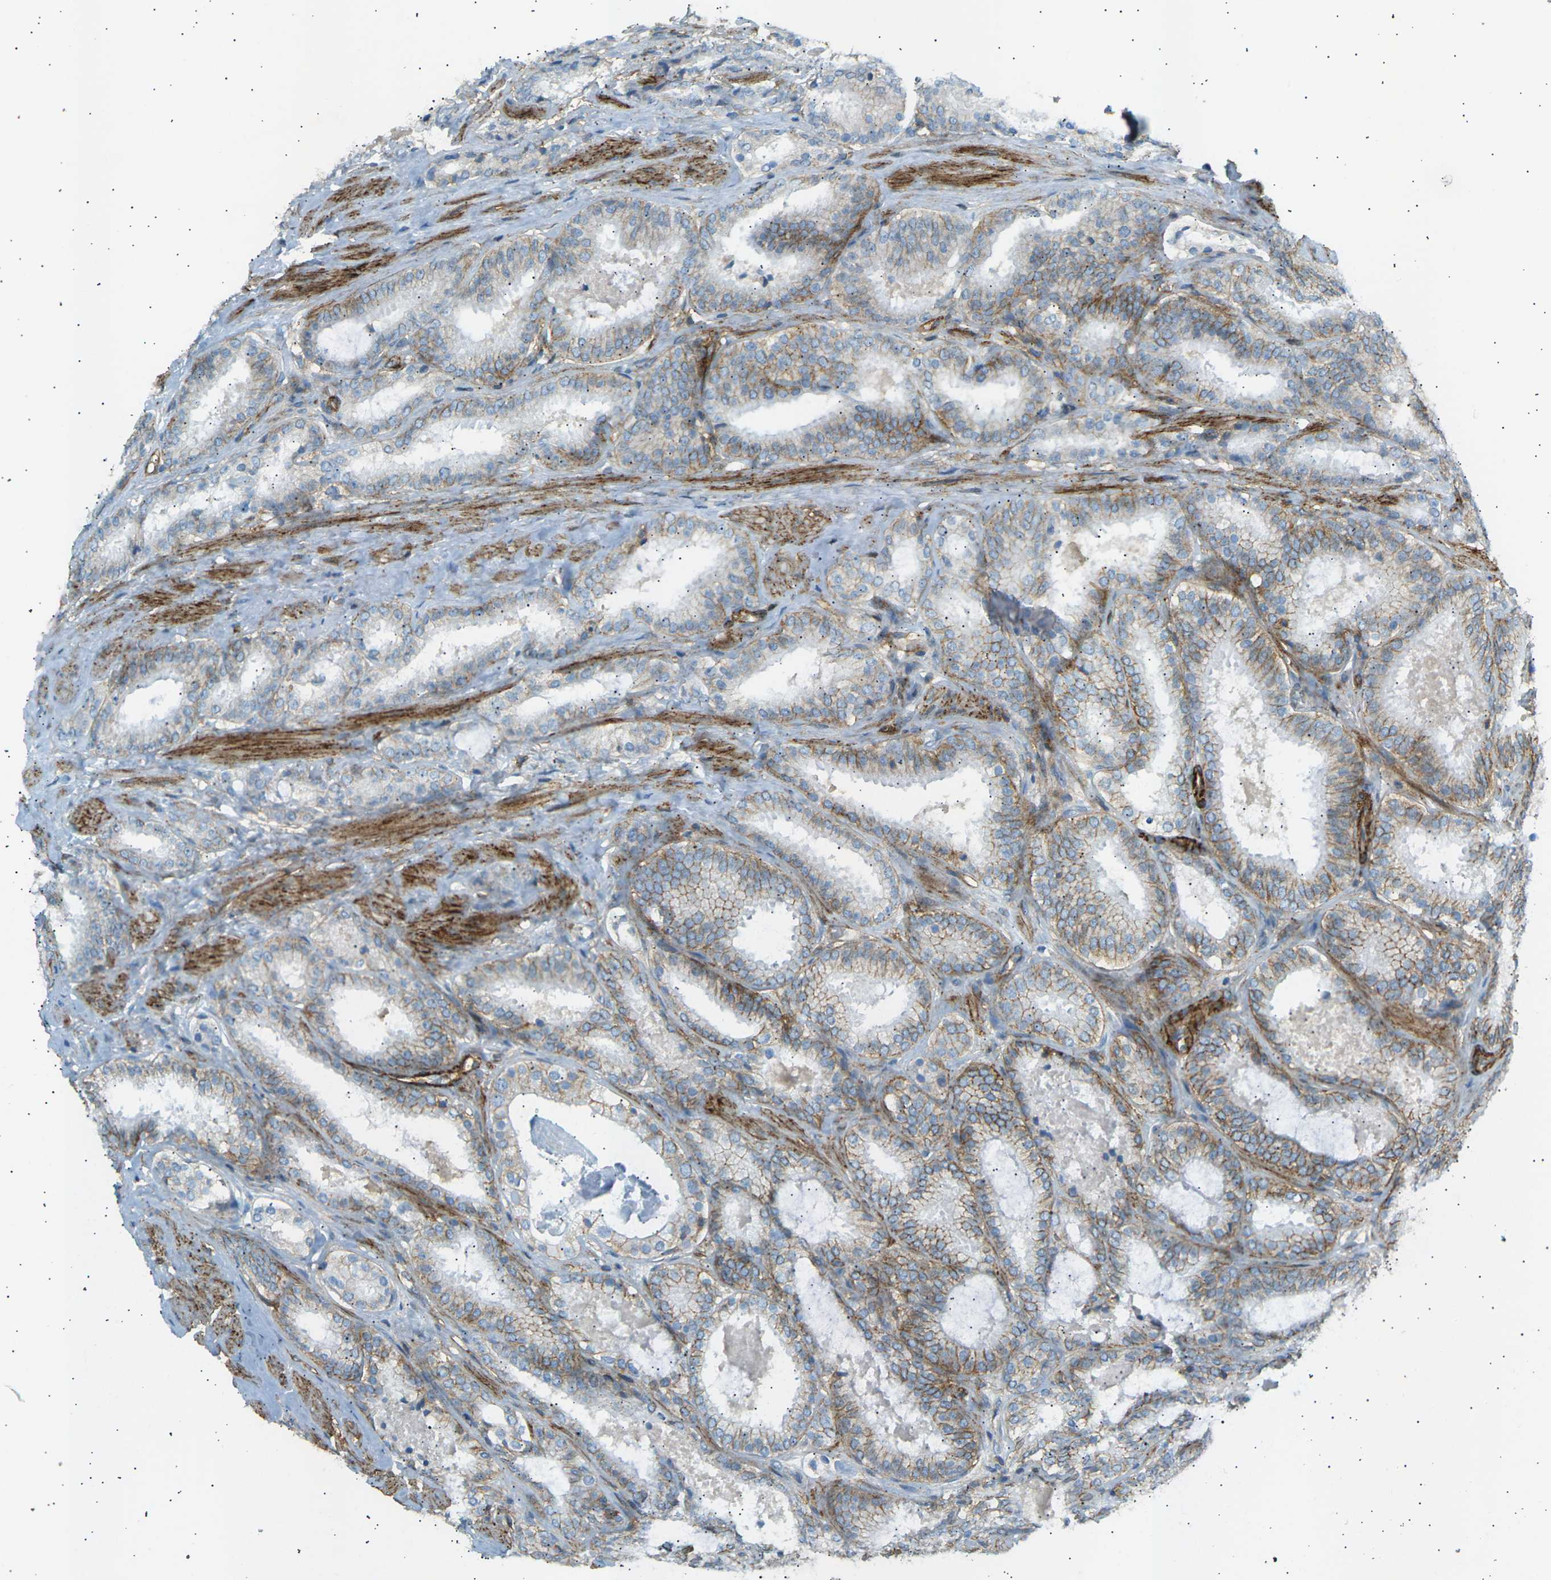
{"staining": {"intensity": "moderate", "quantity": "<25%", "location": "cytoplasmic/membranous"}, "tissue": "prostate cancer", "cell_type": "Tumor cells", "image_type": "cancer", "snomed": [{"axis": "morphology", "description": "Adenocarcinoma, Low grade"}, {"axis": "topography", "description": "Prostate"}], "caption": "A high-resolution micrograph shows immunohistochemistry (IHC) staining of adenocarcinoma (low-grade) (prostate), which shows moderate cytoplasmic/membranous staining in about <25% of tumor cells.", "gene": "ATP2B4", "patient": {"sex": "male", "age": 69}}